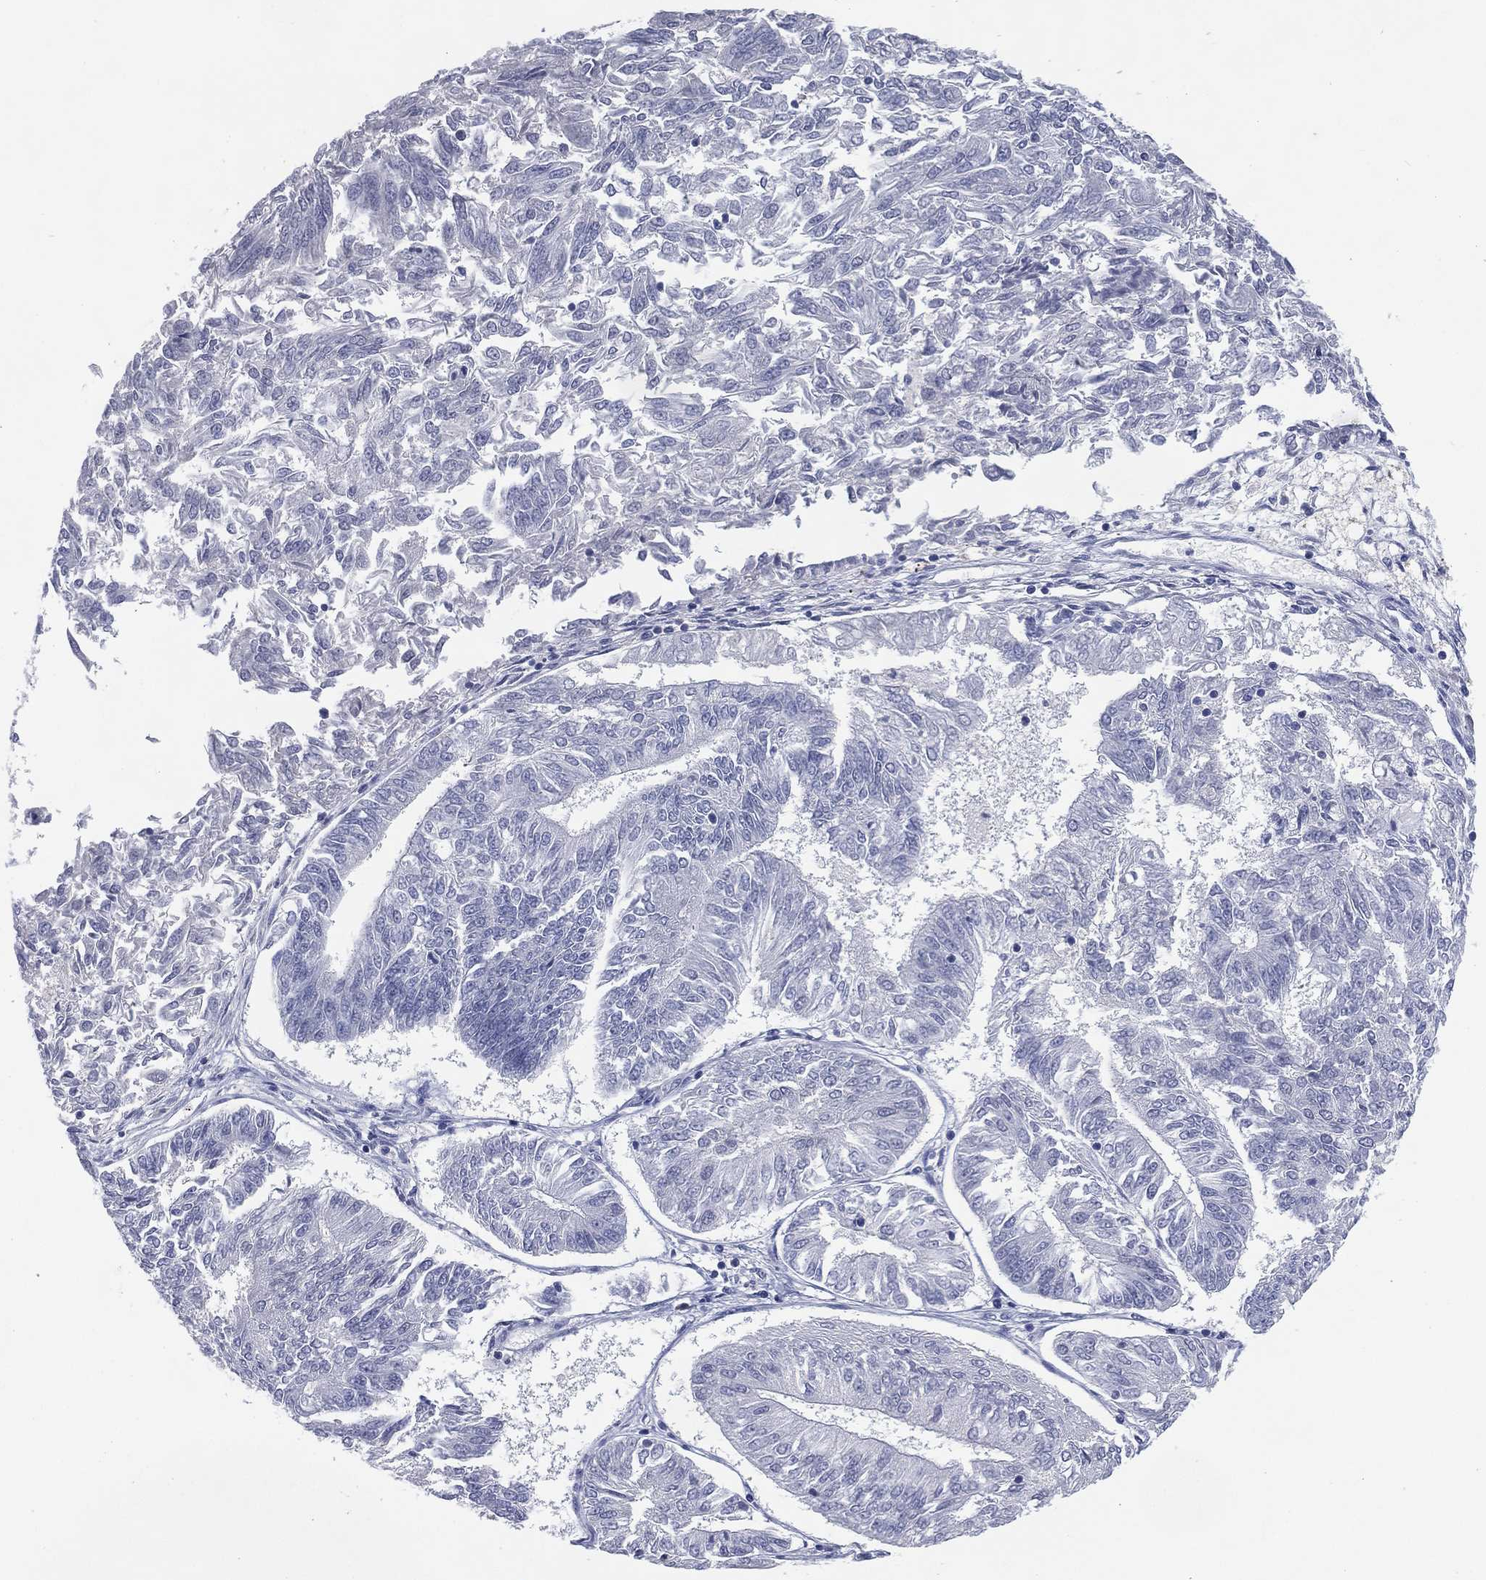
{"staining": {"intensity": "negative", "quantity": "none", "location": "none"}, "tissue": "endometrial cancer", "cell_type": "Tumor cells", "image_type": "cancer", "snomed": [{"axis": "morphology", "description": "Adenocarcinoma, NOS"}, {"axis": "topography", "description": "Endometrium"}], "caption": "The image shows no significant positivity in tumor cells of endometrial cancer.", "gene": "KRT35", "patient": {"sex": "female", "age": 58}}